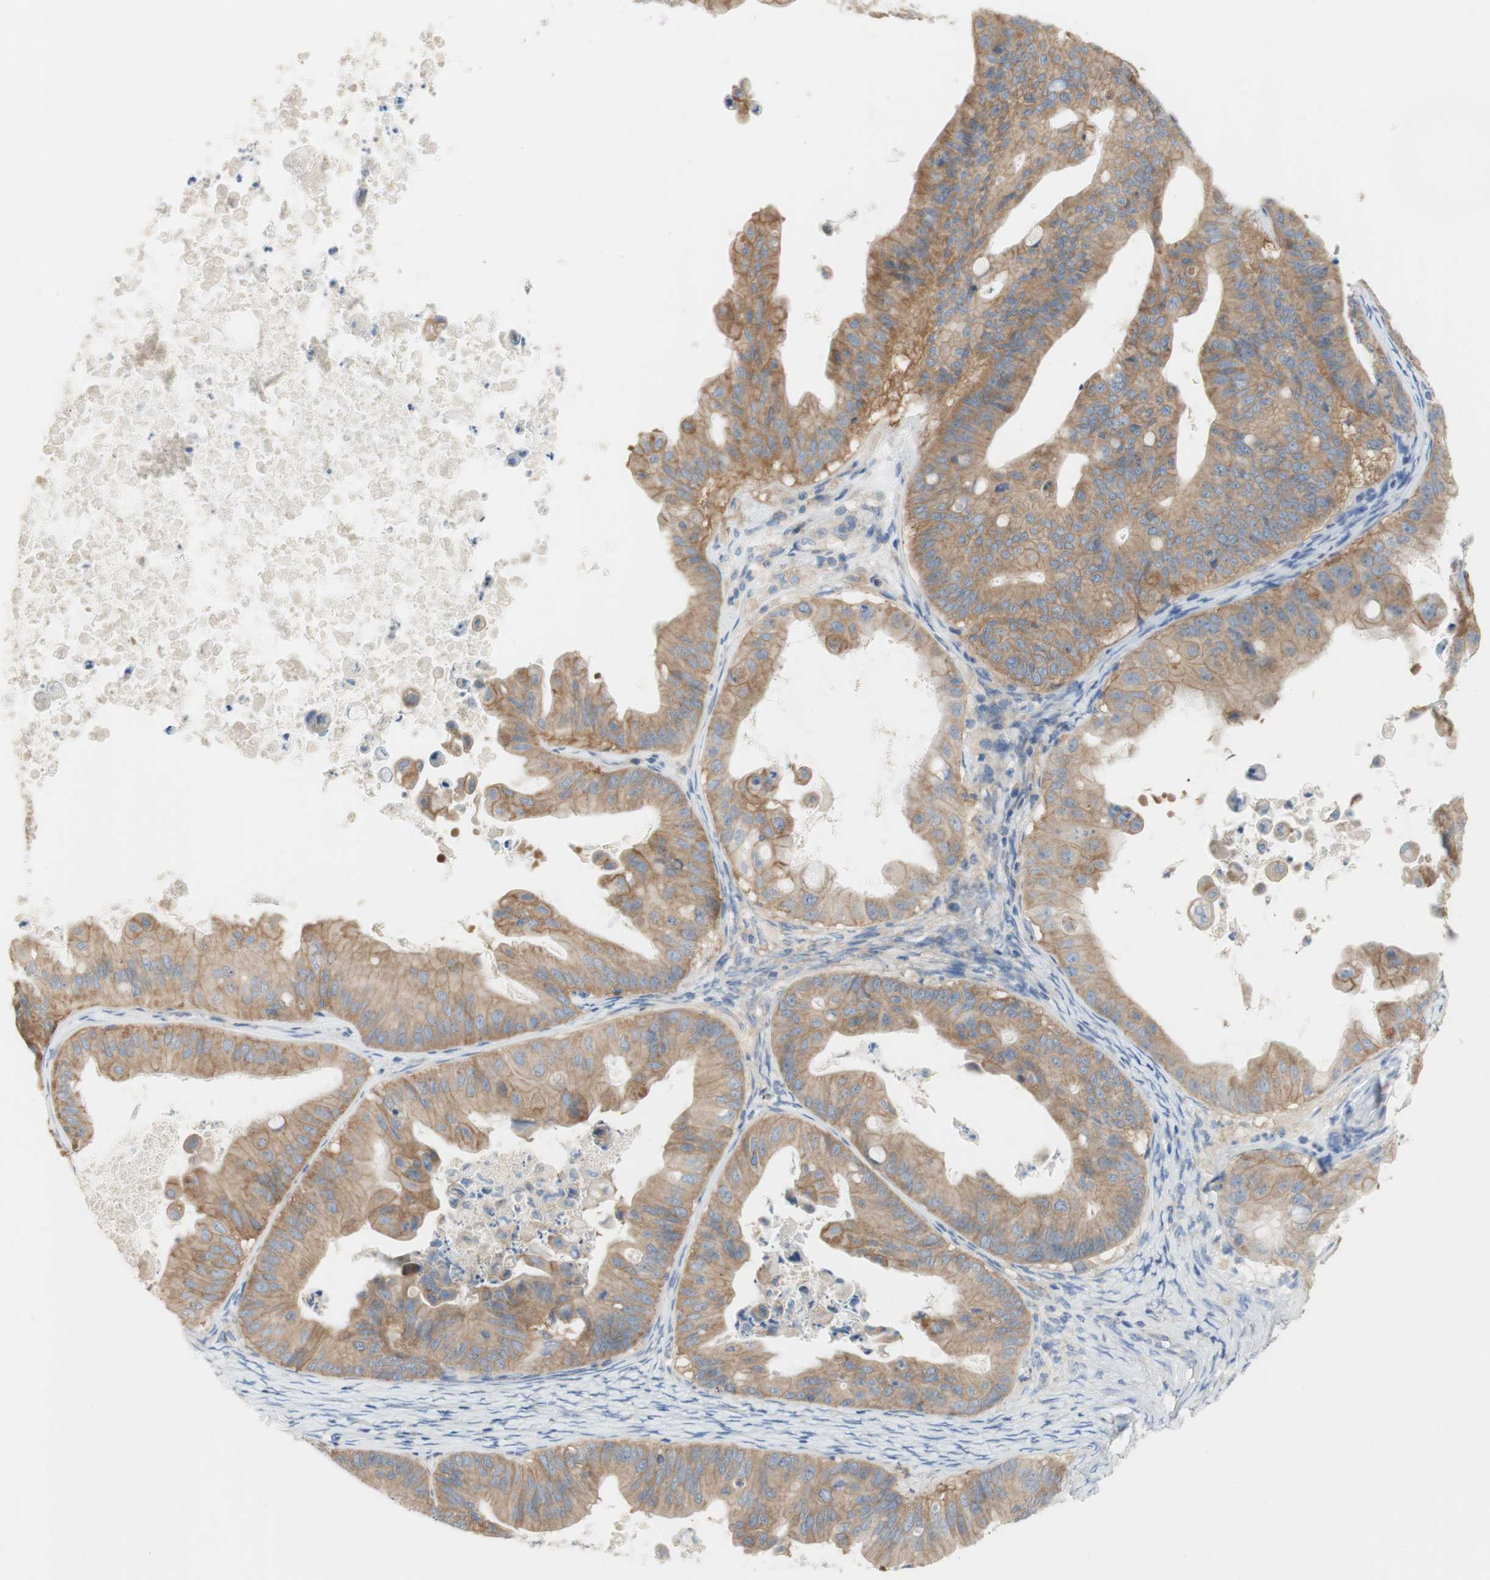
{"staining": {"intensity": "moderate", "quantity": ">75%", "location": "cytoplasmic/membranous"}, "tissue": "ovarian cancer", "cell_type": "Tumor cells", "image_type": "cancer", "snomed": [{"axis": "morphology", "description": "Cystadenocarcinoma, mucinous, NOS"}, {"axis": "topography", "description": "Ovary"}], "caption": "An IHC histopathology image of tumor tissue is shown. Protein staining in brown labels moderate cytoplasmic/membranous positivity in ovarian mucinous cystadenocarcinoma within tumor cells.", "gene": "ATP2B1", "patient": {"sex": "female", "age": 37}}